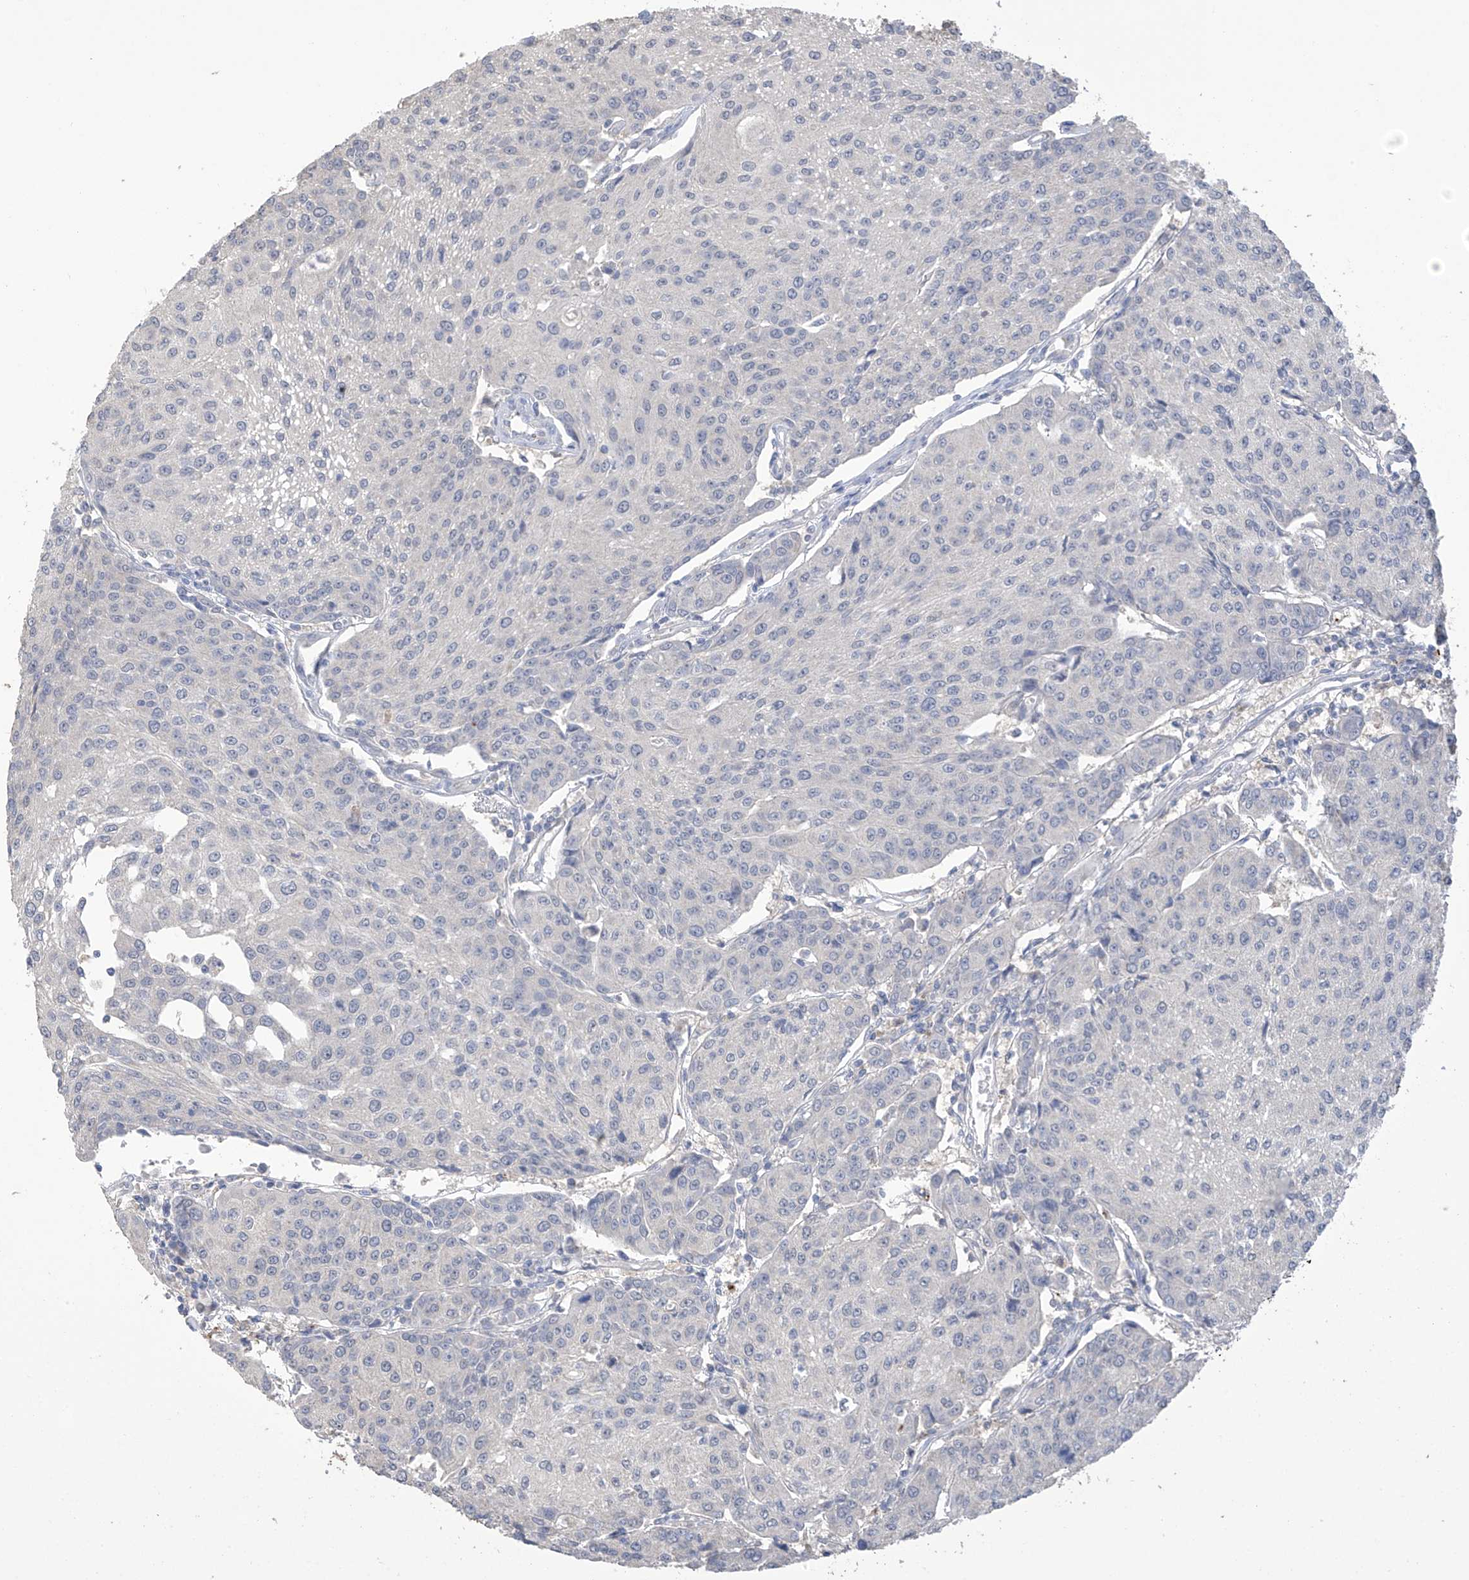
{"staining": {"intensity": "negative", "quantity": "none", "location": "none"}, "tissue": "urothelial cancer", "cell_type": "Tumor cells", "image_type": "cancer", "snomed": [{"axis": "morphology", "description": "Urothelial carcinoma, High grade"}, {"axis": "topography", "description": "Urinary bladder"}], "caption": "A histopathology image of human urothelial cancer is negative for staining in tumor cells. Nuclei are stained in blue.", "gene": "OGT", "patient": {"sex": "female", "age": 85}}